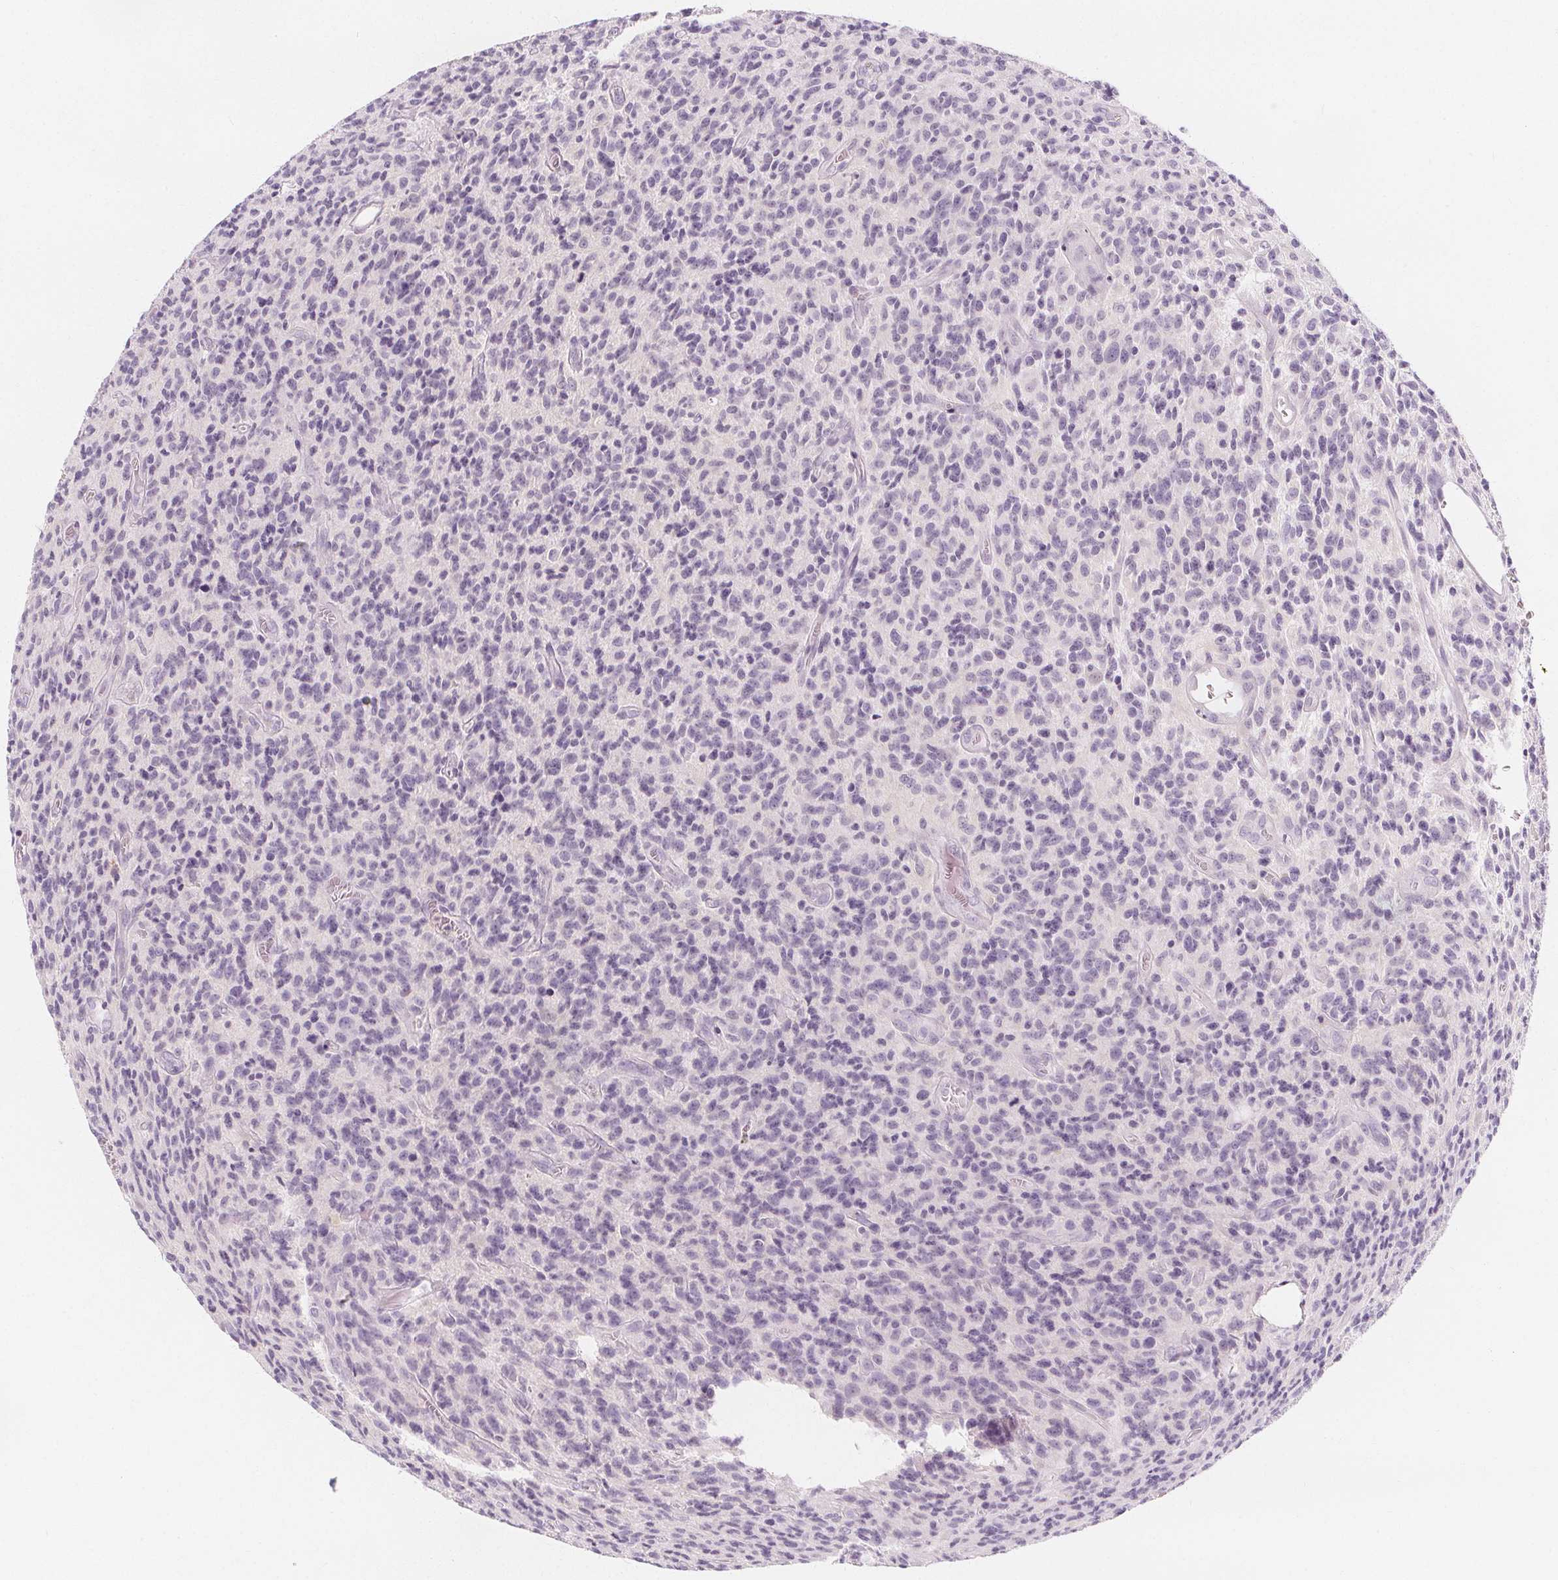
{"staining": {"intensity": "negative", "quantity": "none", "location": "none"}, "tissue": "glioma", "cell_type": "Tumor cells", "image_type": "cancer", "snomed": [{"axis": "morphology", "description": "Glioma, malignant, High grade"}, {"axis": "topography", "description": "Brain"}], "caption": "High magnification brightfield microscopy of high-grade glioma (malignant) stained with DAB (brown) and counterstained with hematoxylin (blue): tumor cells show no significant staining.", "gene": "UGP2", "patient": {"sex": "male", "age": 76}}